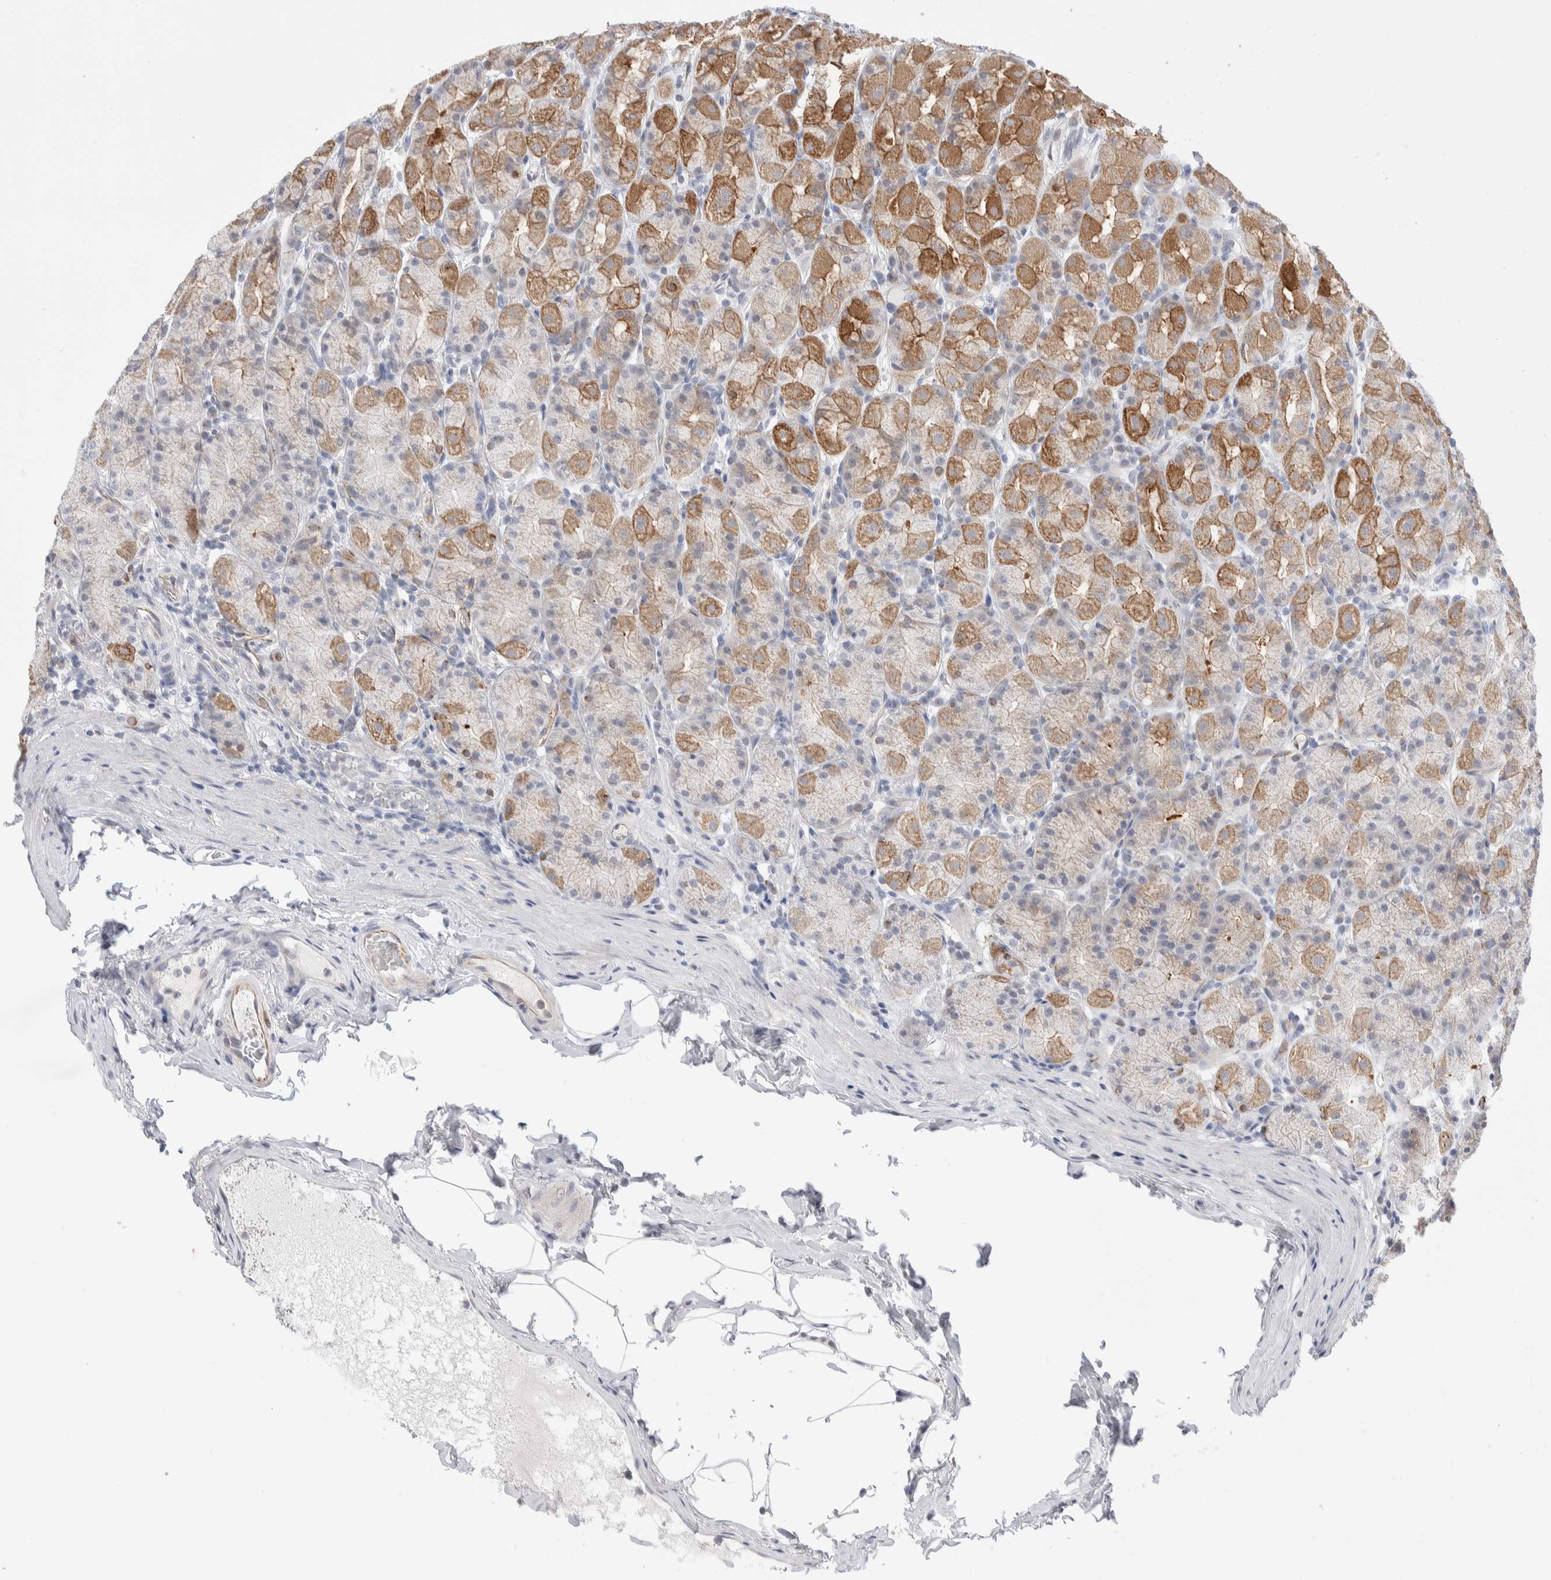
{"staining": {"intensity": "moderate", "quantity": "25%-75%", "location": "cytoplasmic/membranous"}, "tissue": "stomach", "cell_type": "Glandular cells", "image_type": "normal", "snomed": [{"axis": "morphology", "description": "Normal tissue, NOS"}, {"axis": "topography", "description": "Stomach, upper"}], "caption": "A high-resolution image shows immunohistochemistry staining of normal stomach, which exhibits moderate cytoplasmic/membranous positivity in about 25%-75% of glandular cells. Using DAB (3,3'-diaminobenzidine) (brown) and hematoxylin (blue) stains, captured at high magnification using brightfield microscopy.", "gene": "C1orf112", "patient": {"sex": "male", "age": 68}}